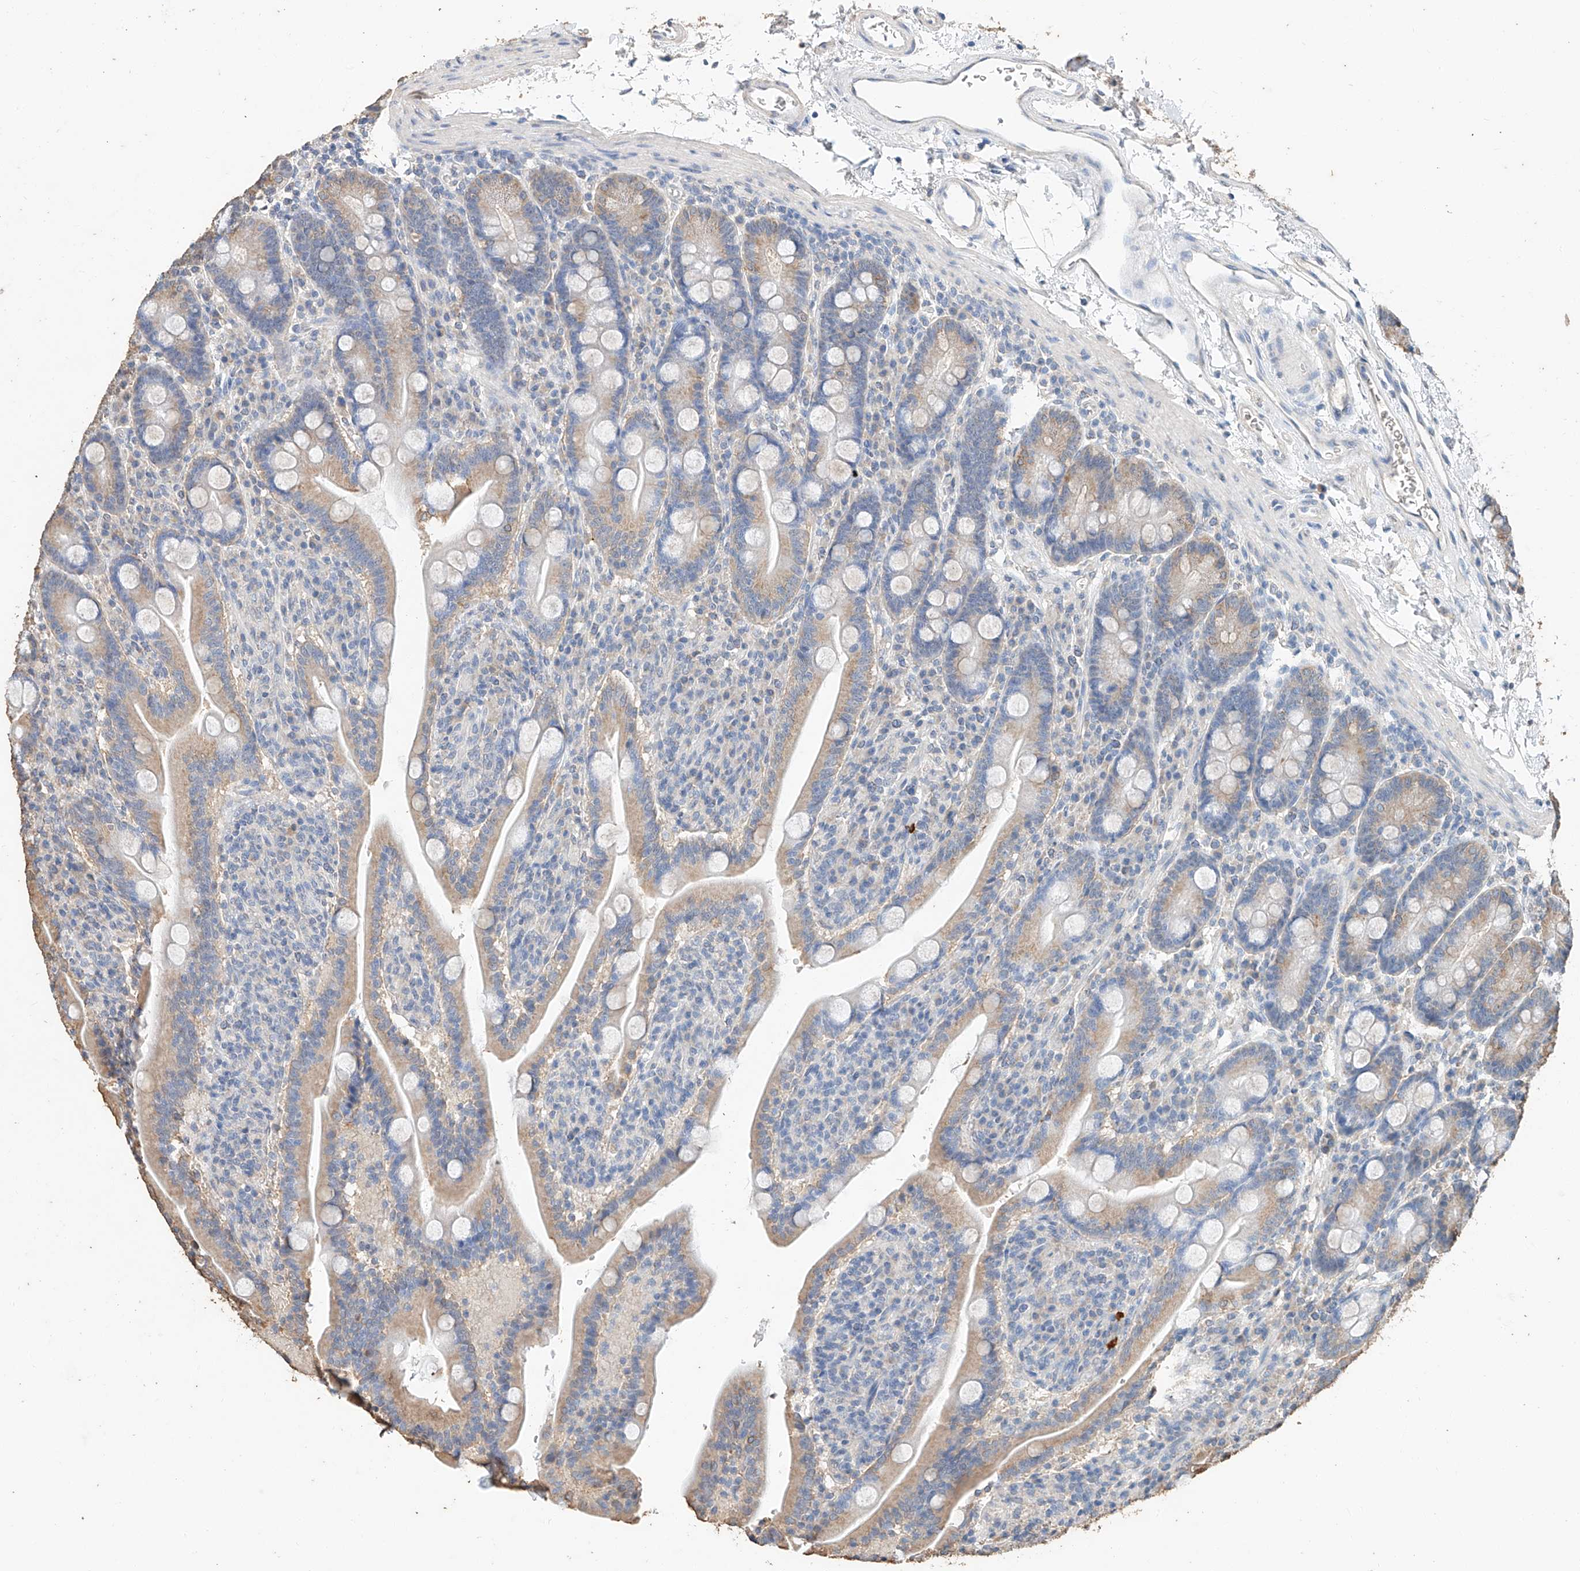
{"staining": {"intensity": "weak", "quantity": "25%-75%", "location": "cytoplasmic/membranous"}, "tissue": "duodenum", "cell_type": "Glandular cells", "image_type": "normal", "snomed": [{"axis": "morphology", "description": "Normal tissue, NOS"}, {"axis": "topography", "description": "Duodenum"}], "caption": "Immunohistochemistry (IHC) image of benign duodenum: duodenum stained using immunohistochemistry (IHC) displays low levels of weak protein expression localized specifically in the cytoplasmic/membranous of glandular cells, appearing as a cytoplasmic/membranous brown color.", "gene": "CERS4", "patient": {"sex": "male", "age": 35}}